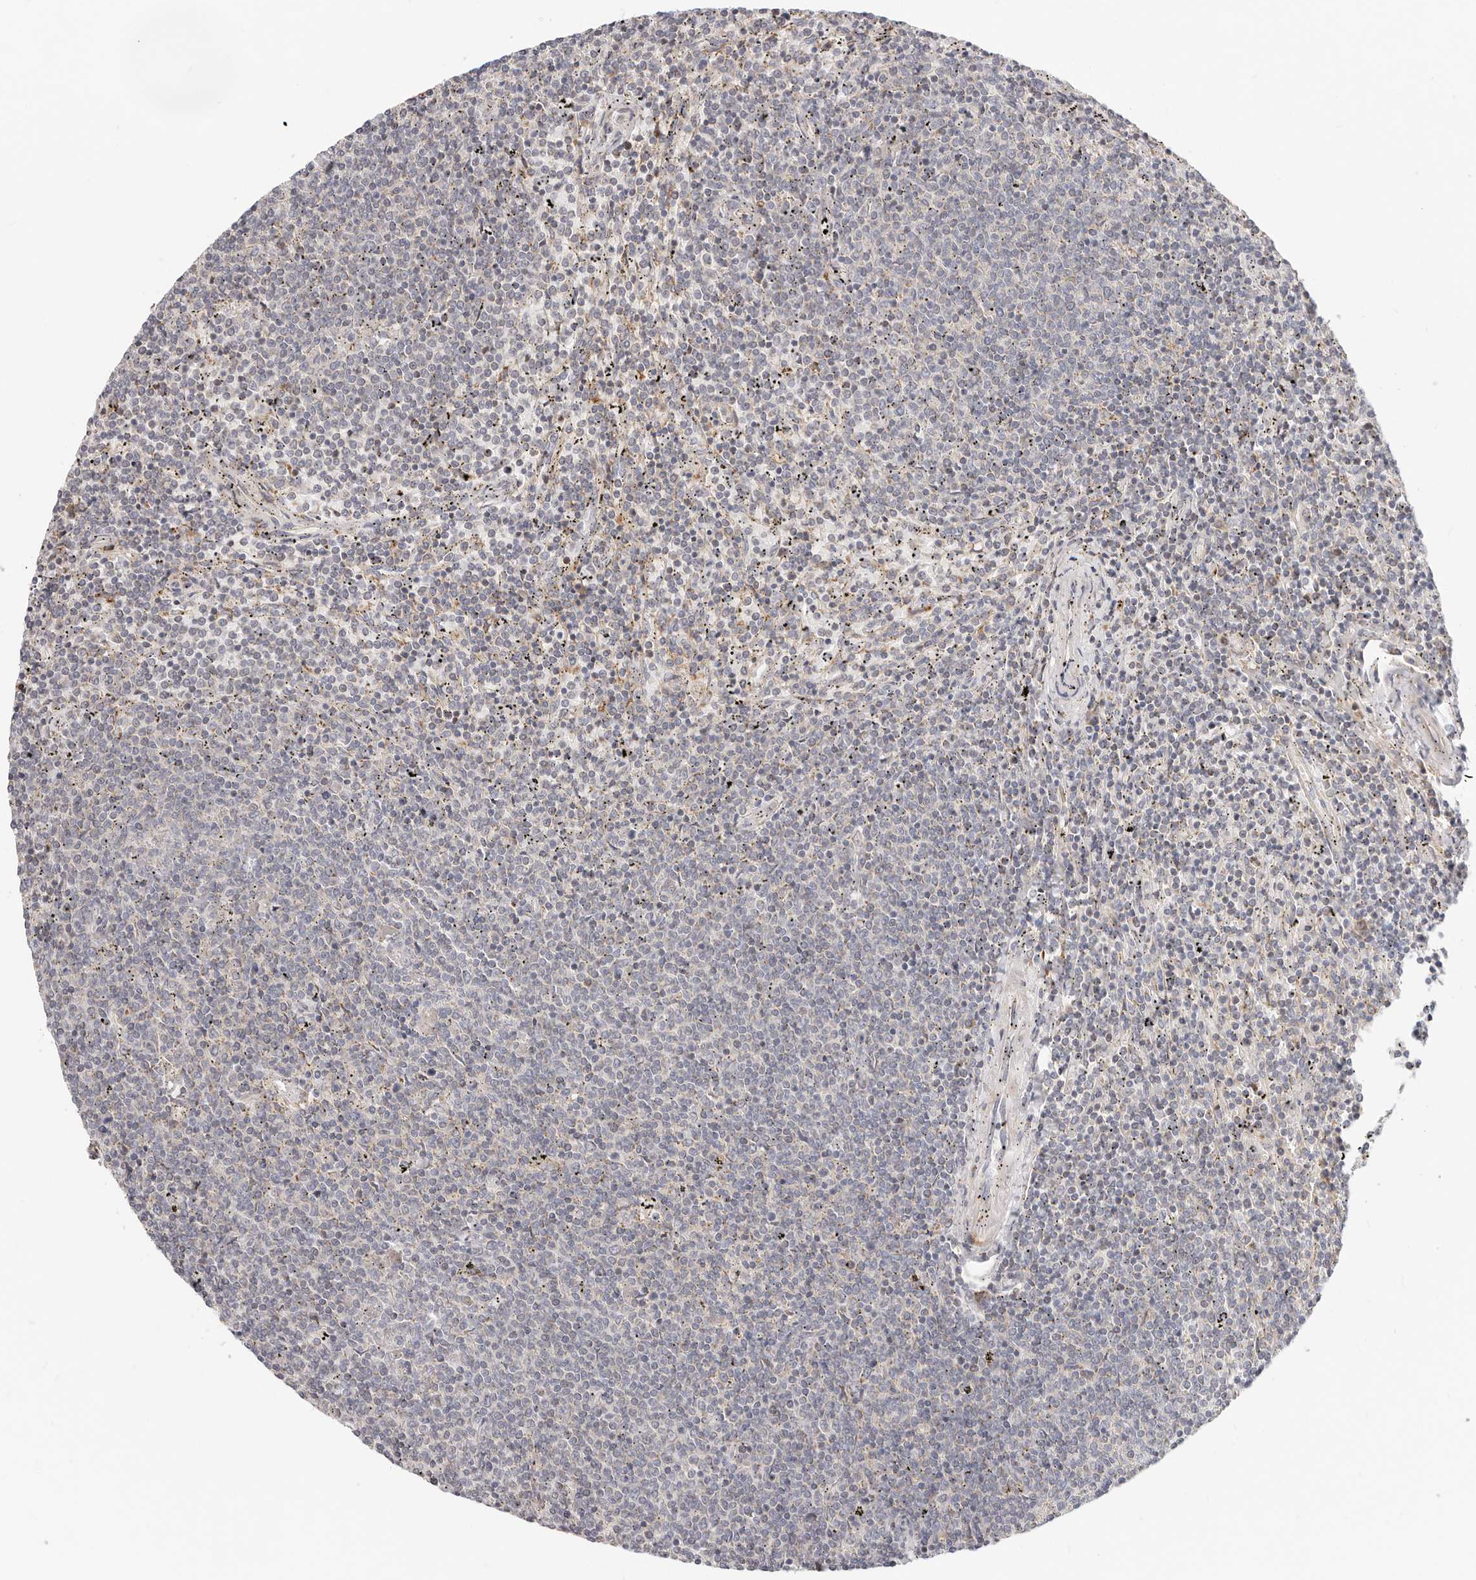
{"staining": {"intensity": "negative", "quantity": "none", "location": "none"}, "tissue": "lymphoma", "cell_type": "Tumor cells", "image_type": "cancer", "snomed": [{"axis": "morphology", "description": "Malignant lymphoma, non-Hodgkin's type, Low grade"}, {"axis": "topography", "description": "Spleen"}], "caption": "Protein analysis of lymphoma shows no significant expression in tumor cells.", "gene": "TFB2M", "patient": {"sex": "female", "age": 50}}